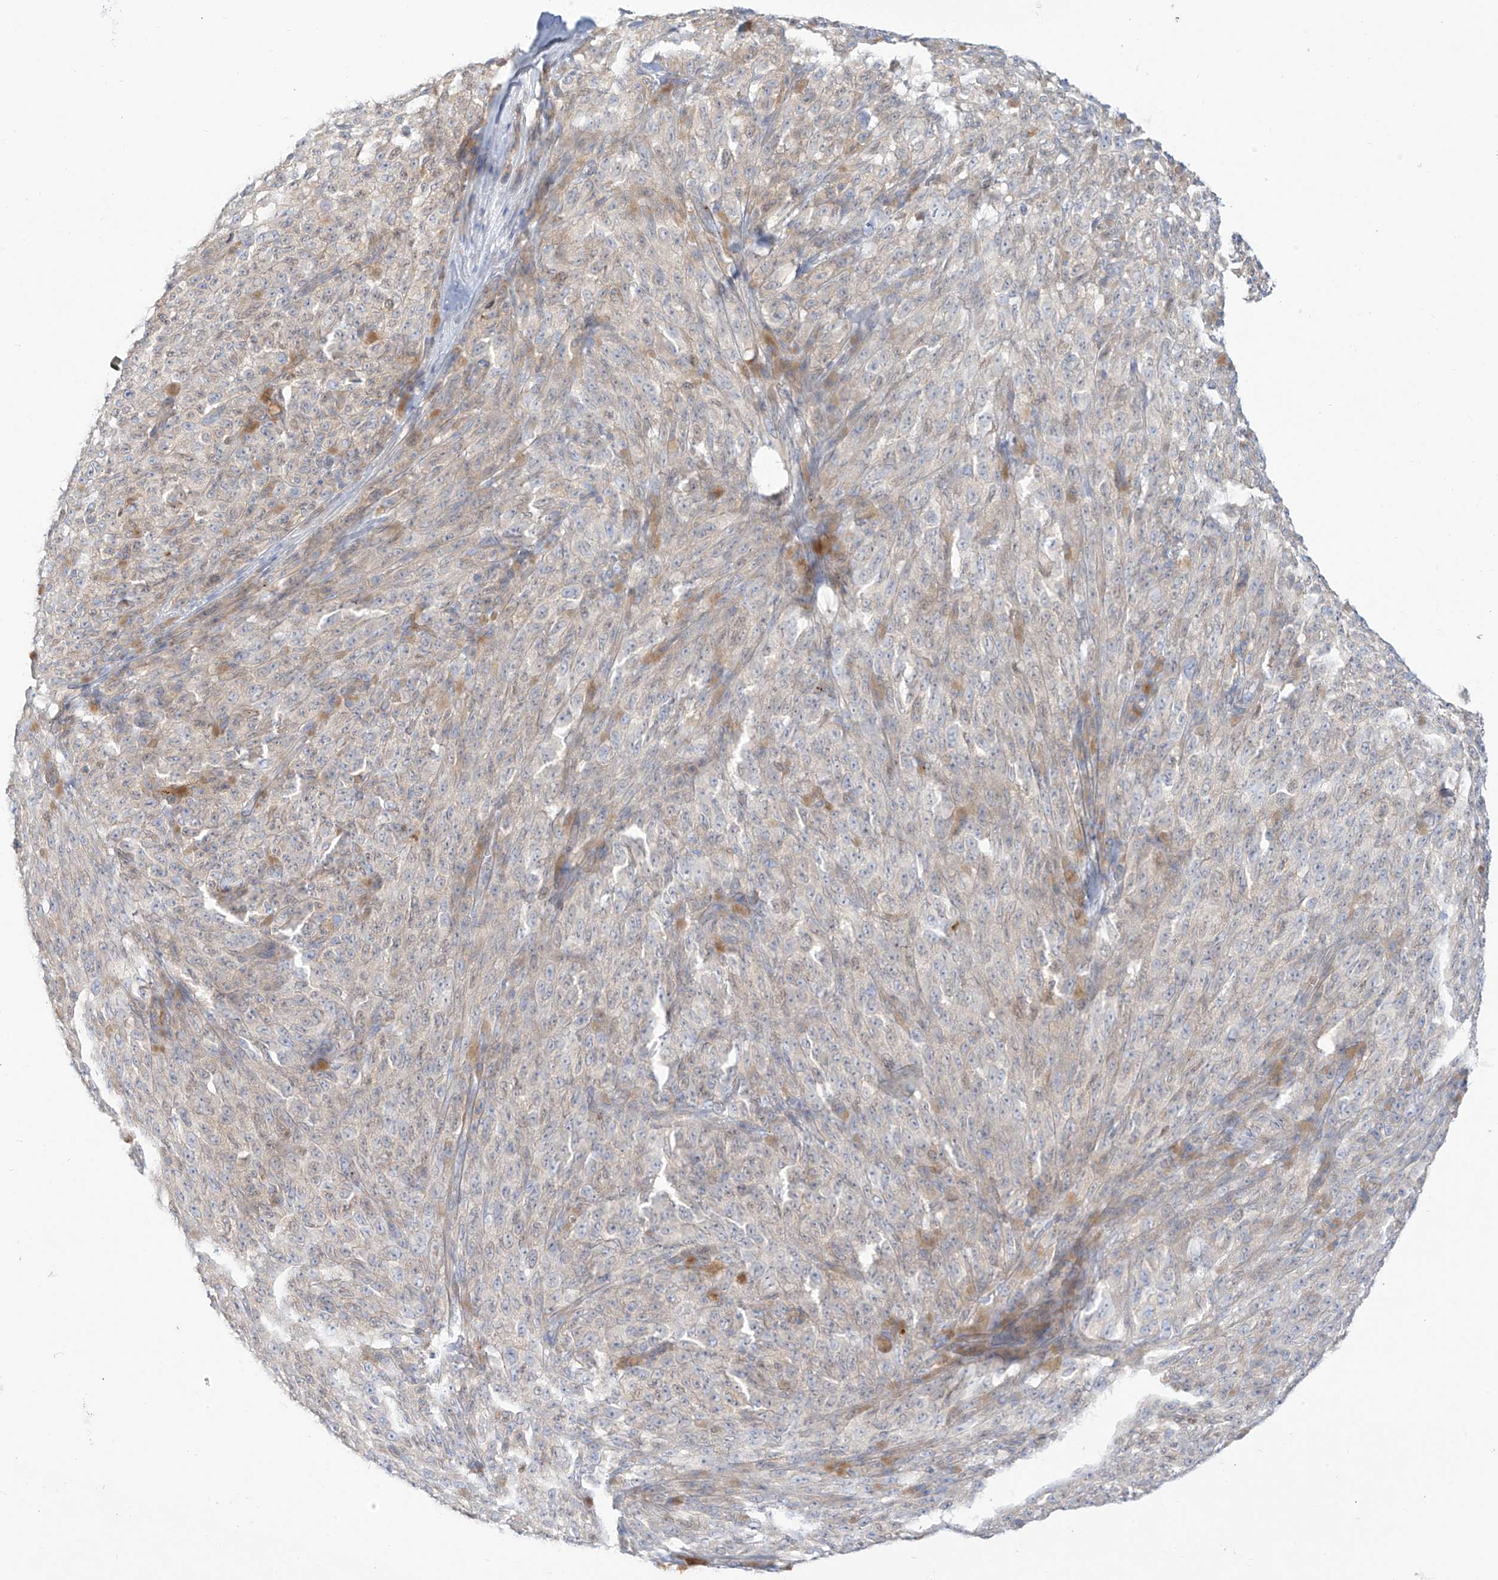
{"staining": {"intensity": "negative", "quantity": "none", "location": "none"}, "tissue": "melanoma", "cell_type": "Tumor cells", "image_type": "cancer", "snomed": [{"axis": "morphology", "description": "Malignant melanoma, NOS"}, {"axis": "topography", "description": "Skin"}], "caption": "Tumor cells are negative for protein expression in human malignant melanoma.", "gene": "PCYOX1", "patient": {"sex": "female", "age": 82}}